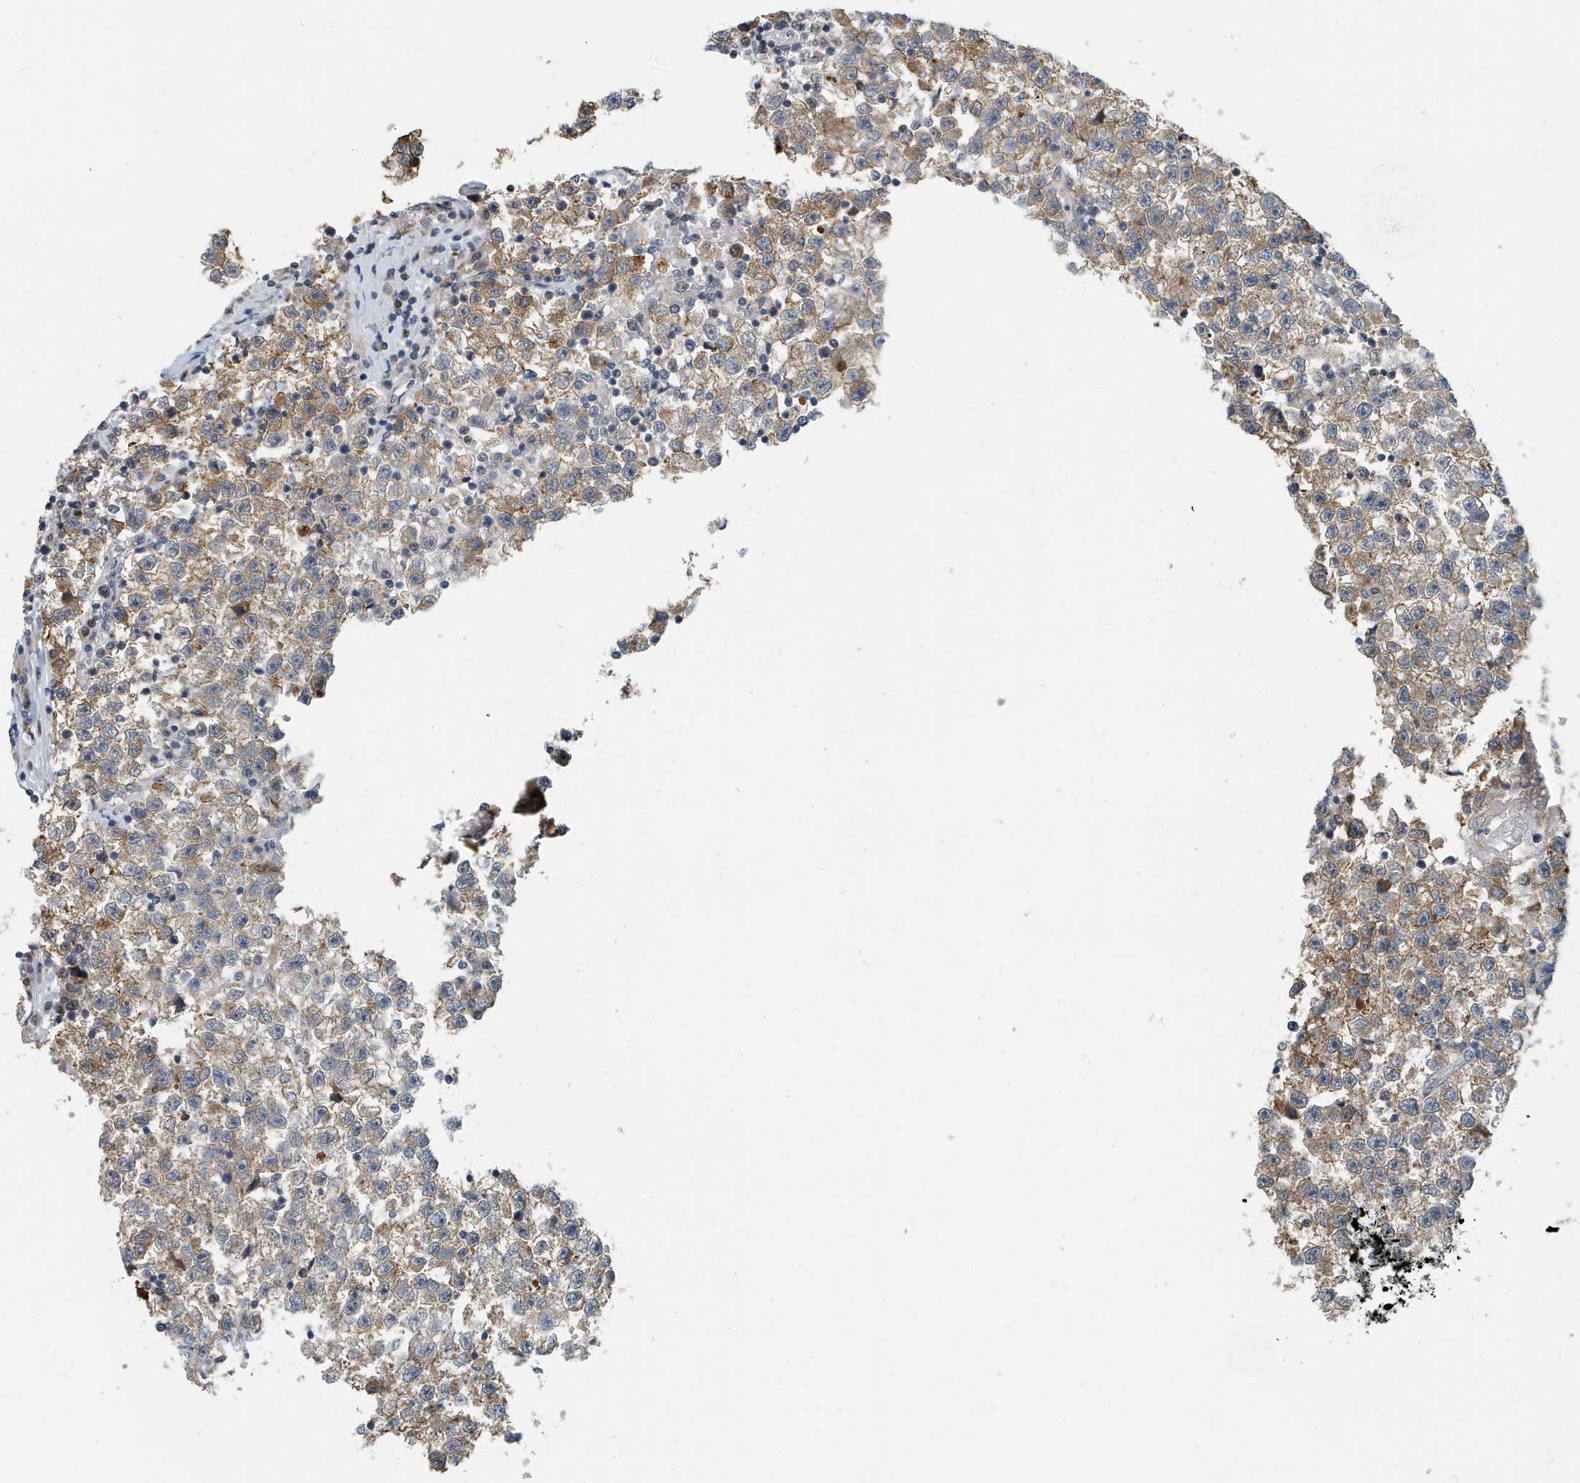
{"staining": {"intensity": "moderate", "quantity": ">75%", "location": "cytoplasmic/membranous"}, "tissue": "testis cancer", "cell_type": "Tumor cells", "image_type": "cancer", "snomed": [{"axis": "morphology", "description": "Seminoma, NOS"}, {"axis": "topography", "description": "Testis"}], "caption": "Brown immunohistochemical staining in seminoma (testis) demonstrates moderate cytoplasmic/membranous expression in approximately >75% of tumor cells.", "gene": "KIF15", "patient": {"sex": "male", "age": 22}}